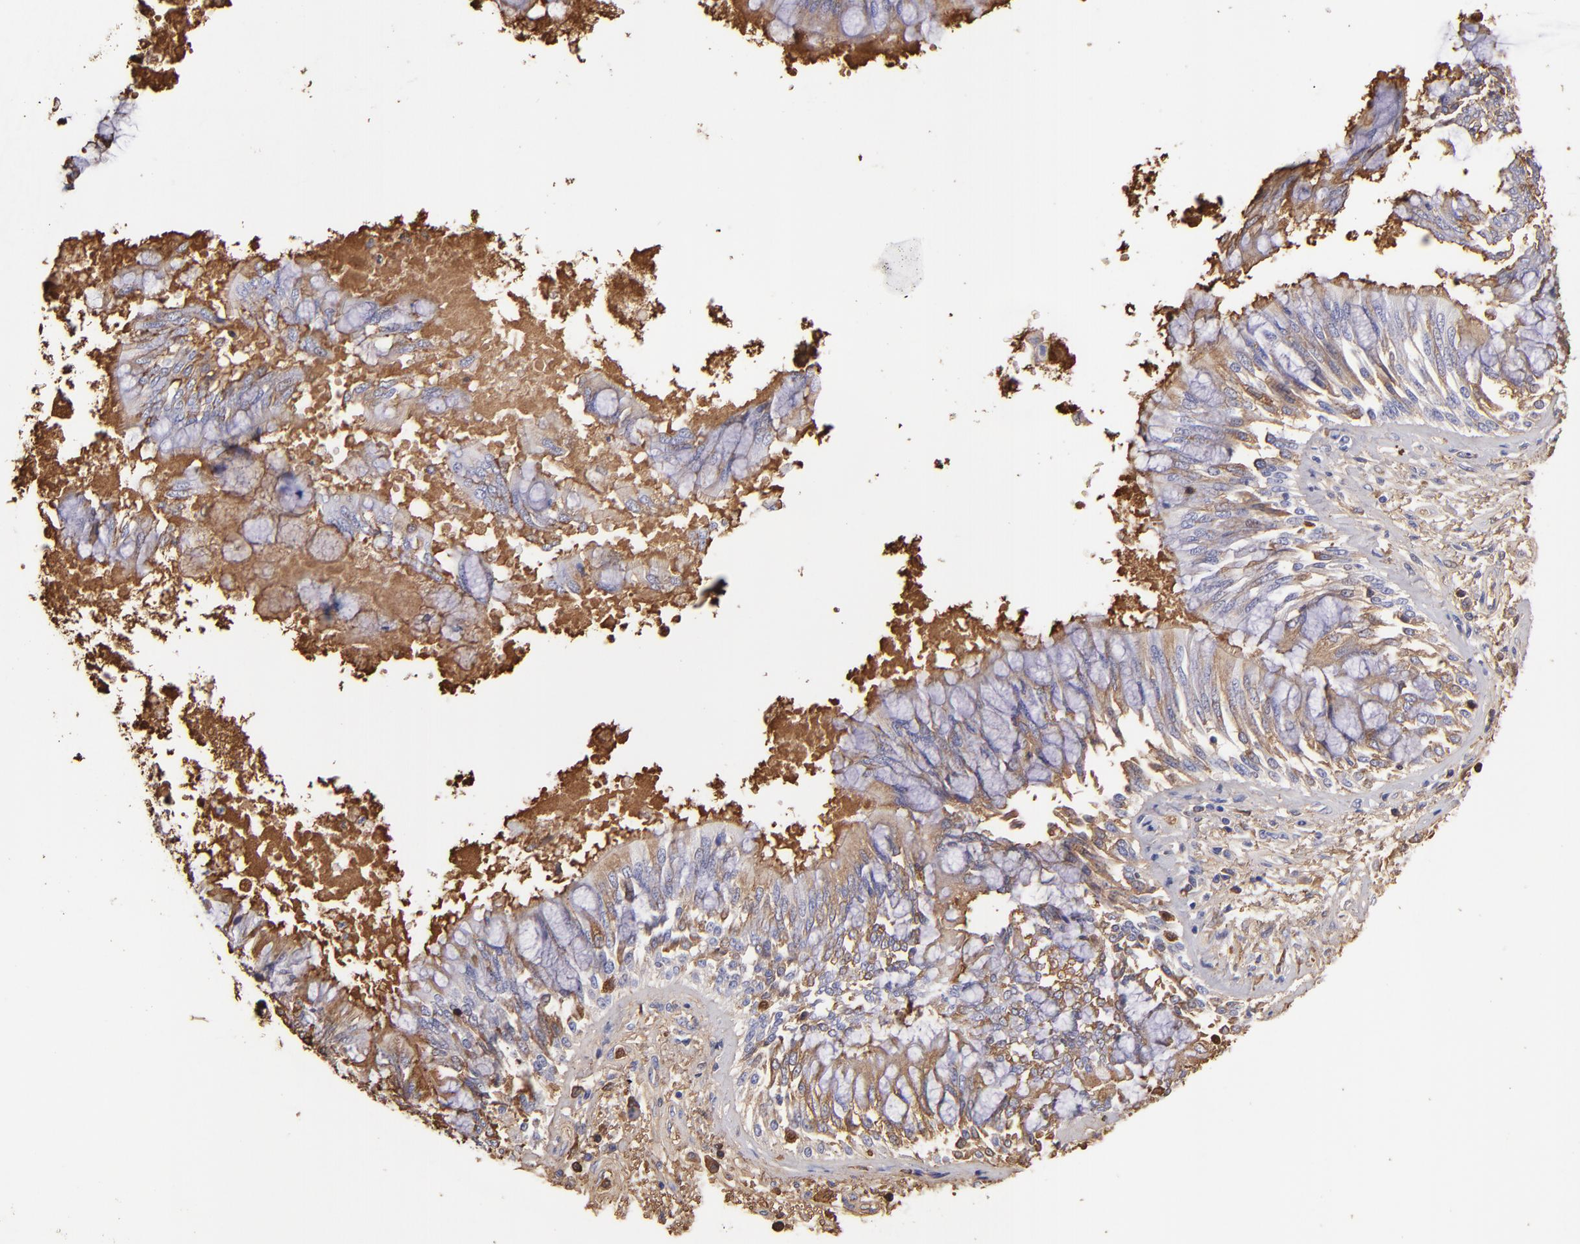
{"staining": {"intensity": "moderate", "quantity": ">75%", "location": "cytoplasmic/membranous"}, "tissue": "bronchus", "cell_type": "Respiratory epithelial cells", "image_type": "normal", "snomed": [{"axis": "morphology", "description": "Normal tissue, NOS"}, {"axis": "topography", "description": "Cartilage tissue"}, {"axis": "topography", "description": "Bronchus"}, {"axis": "topography", "description": "Lung"}, {"axis": "topography", "description": "Peripheral nerve tissue"}], "caption": "Immunohistochemistry (IHC) (DAB) staining of unremarkable human bronchus shows moderate cytoplasmic/membranous protein expression in approximately >75% of respiratory epithelial cells.", "gene": "FGB", "patient": {"sex": "female", "age": 49}}